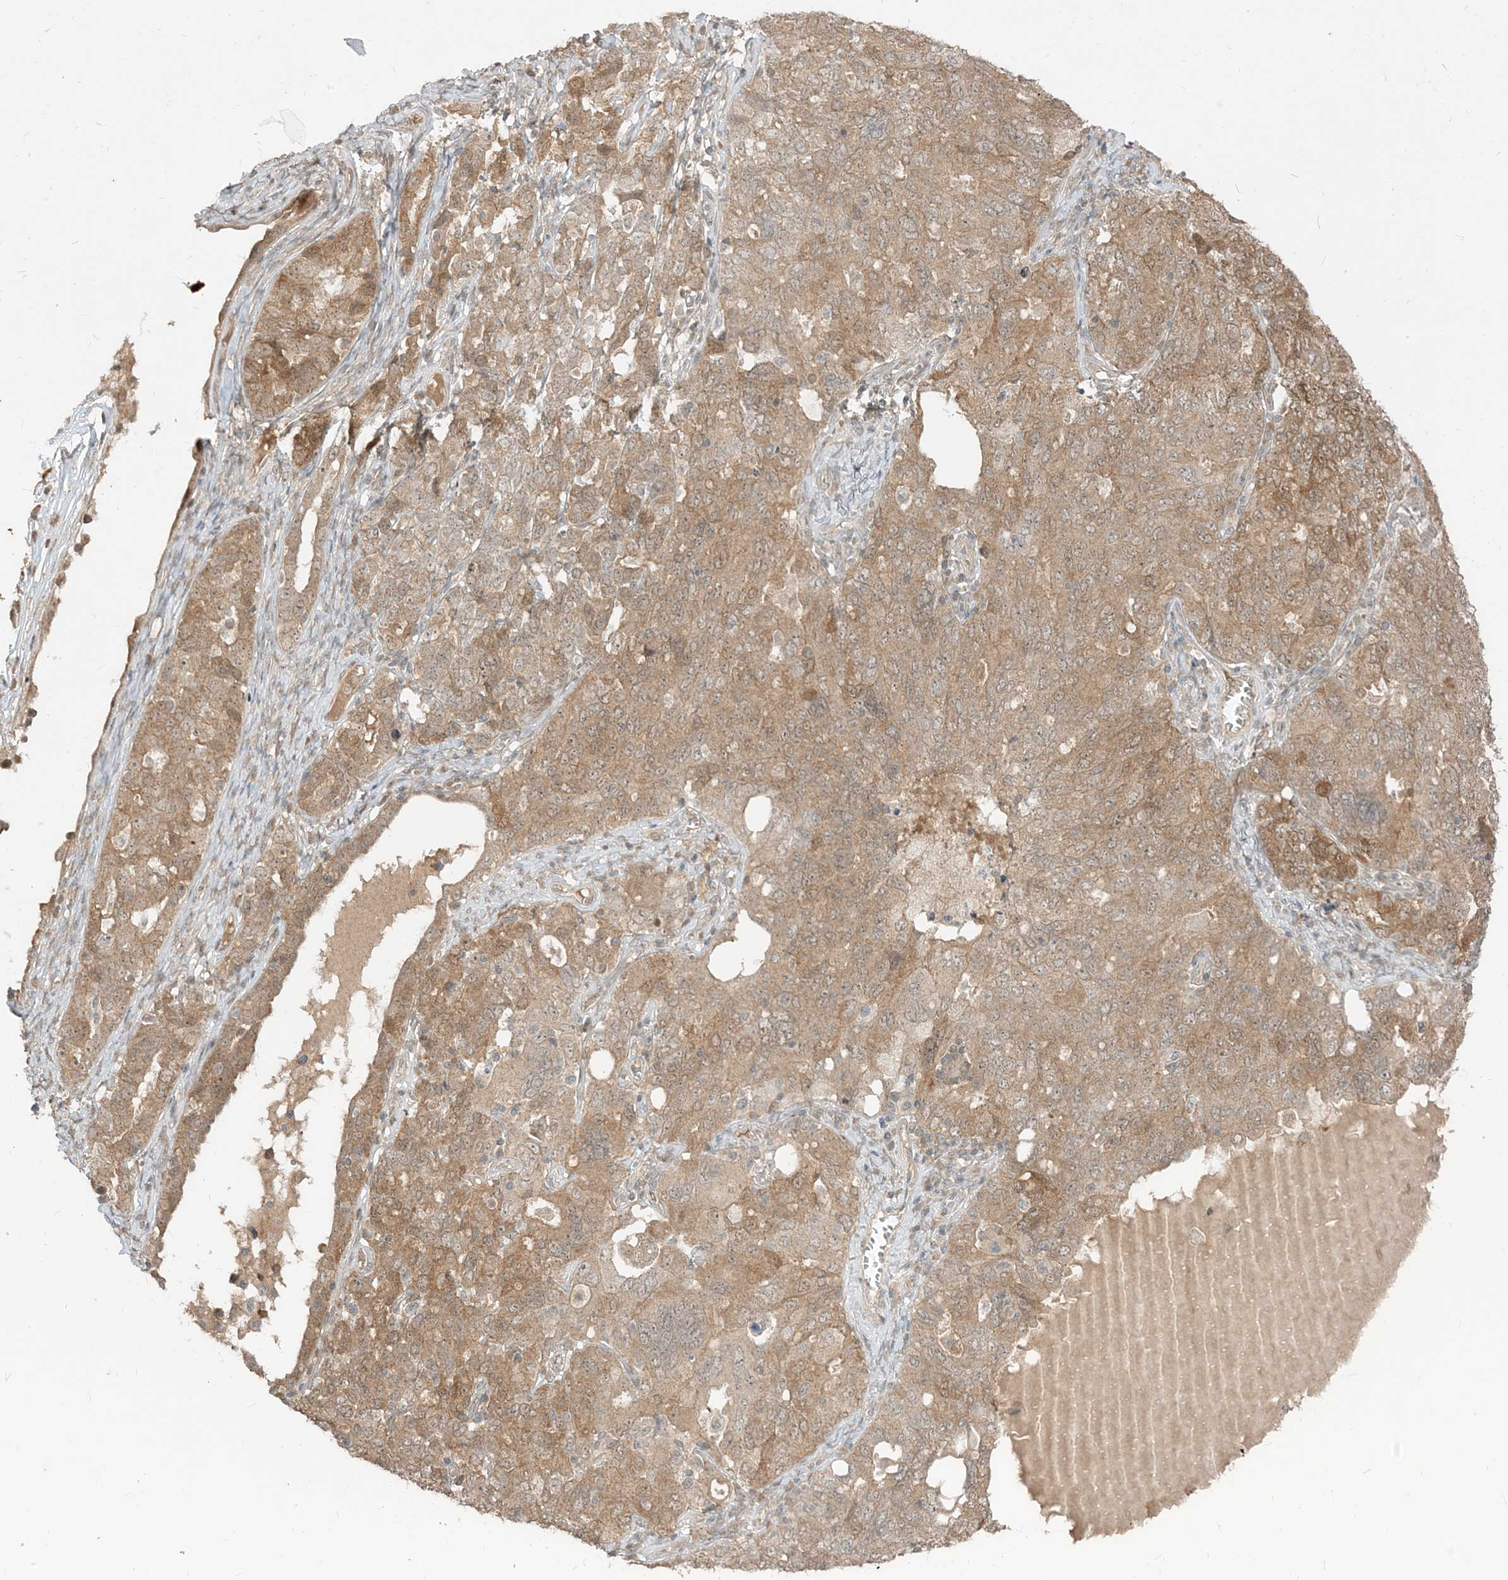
{"staining": {"intensity": "moderate", "quantity": ">75%", "location": "cytoplasmic/membranous"}, "tissue": "ovarian cancer", "cell_type": "Tumor cells", "image_type": "cancer", "snomed": [{"axis": "morphology", "description": "Carcinoma, endometroid"}, {"axis": "topography", "description": "Ovary"}], "caption": "A photomicrograph showing moderate cytoplasmic/membranous expression in approximately >75% of tumor cells in ovarian cancer, as visualized by brown immunohistochemical staining.", "gene": "TBCC", "patient": {"sex": "female", "age": 62}}